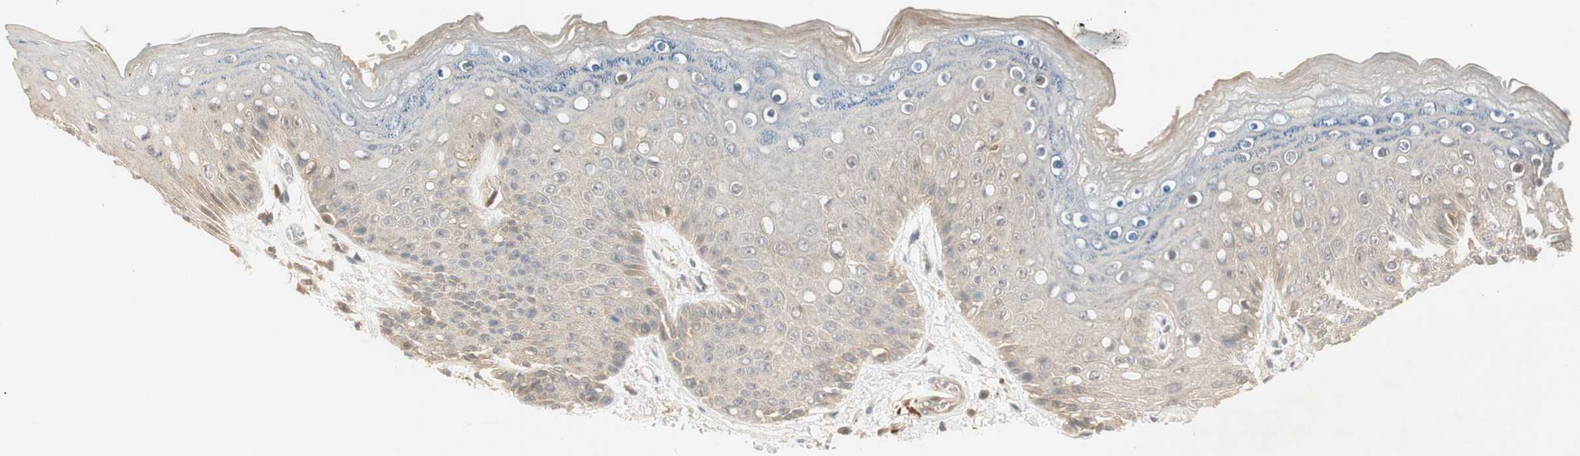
{"staining": {"intensity": "moderate", "quantity": "25%-75%", "location": "nuclear"}, "tissue": "skin", "cell_type": "Epidermal cells", "image_type": "normal", "snomed": [{"axis": "morphology", "description": "Normal tissue, NOS"}, {"axis": "topography", "description": "Anal"}], "caption": "An IHC micrograph of benign tissue is shown. Protein staining in brown highlights moderate nuclear positivity in skin within epidermal cells. (Stains: DAB (3,3'-diaminobenzidine) in brown, nuclei in blue, Microscopy: brightfield microscopy at high magnification).", "gene": "RNGTT", "patient": {"sex": "female", "age": 46}}